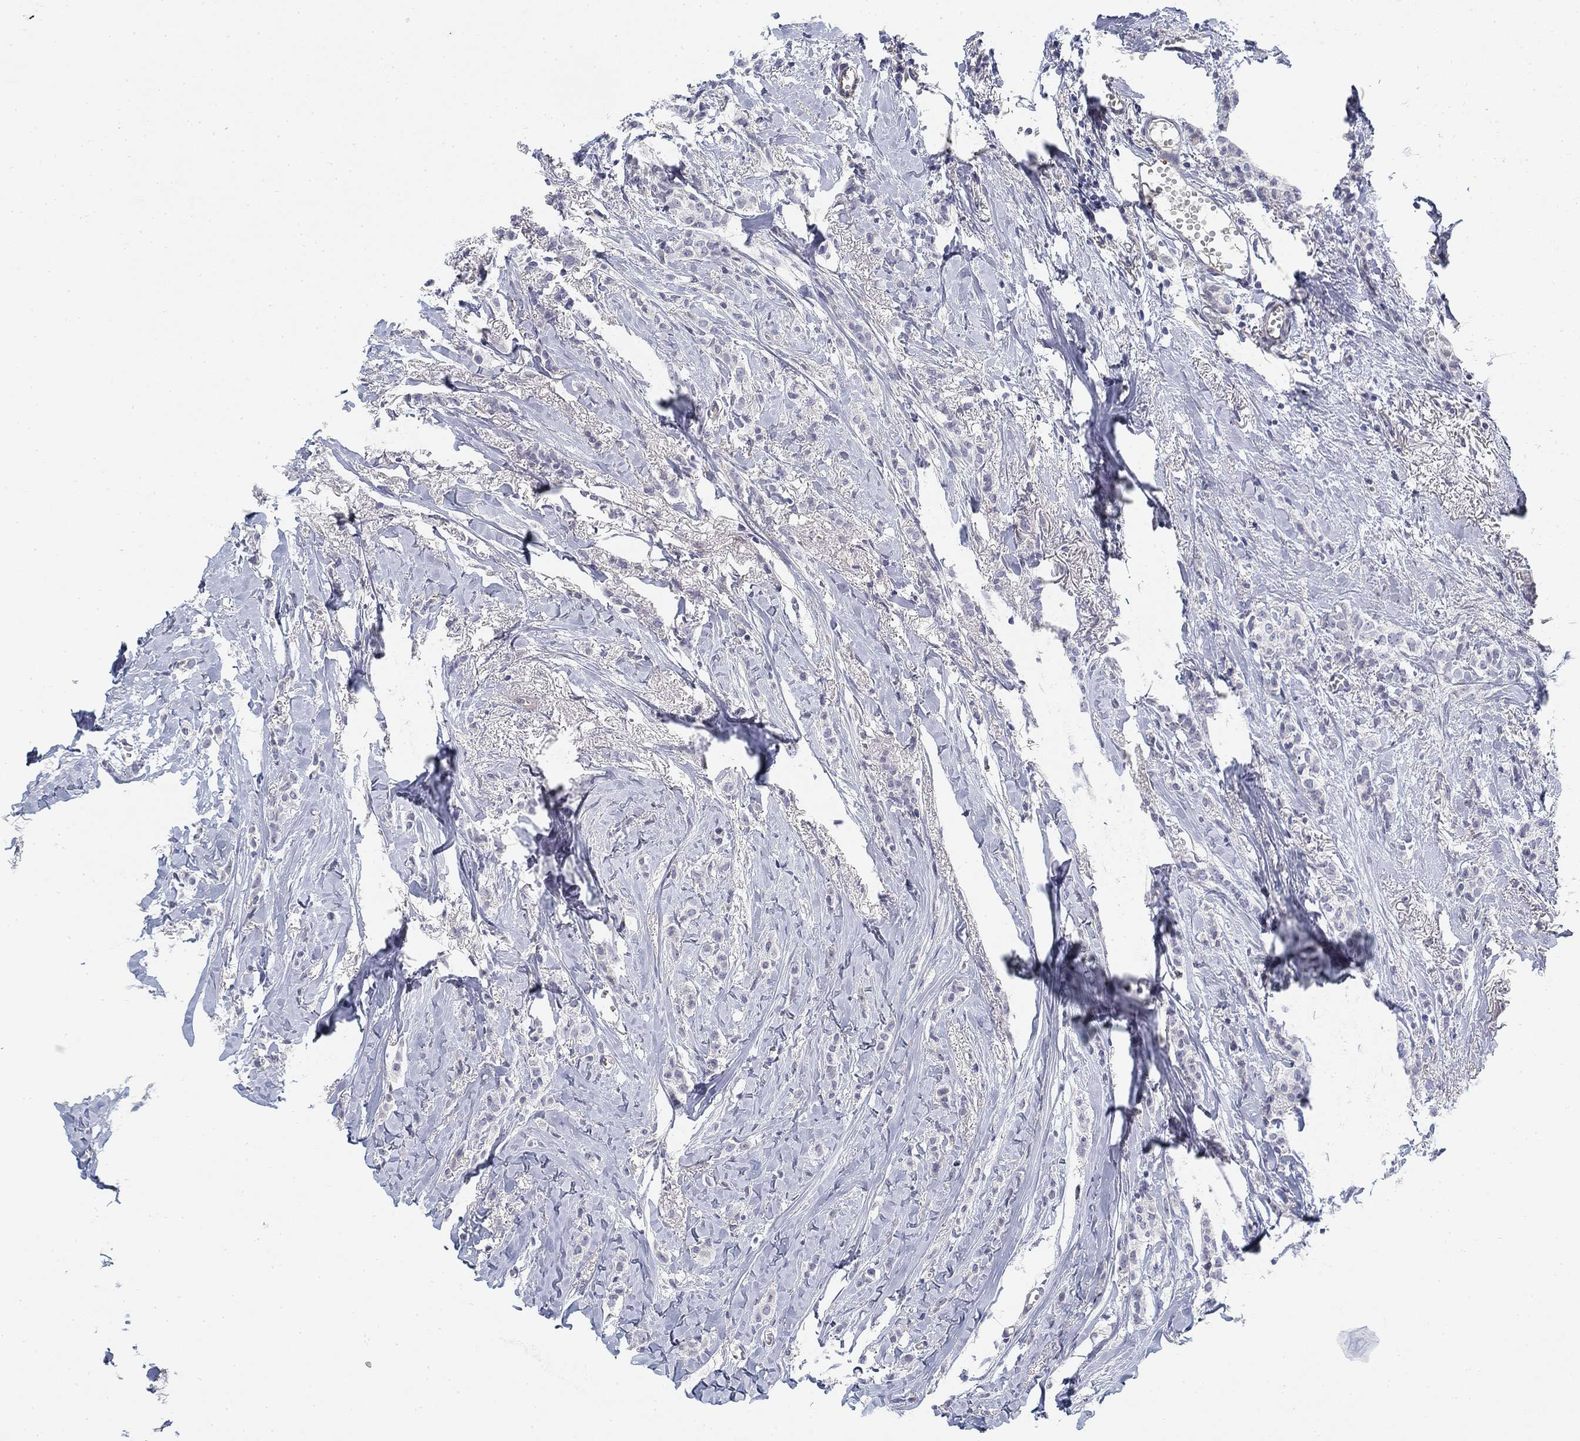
{"staining": {"intensity": "negative", "quantity": "none", "location": "none"}, "tissue": "breast cancer", "cell_type": "Tumor cells", "image_type": "cancer", "snomed": [{"axis": "morphology", "description": "Duct carcinoma"}, {"axis": "topography", "description": "Breast"}], "caption": "High power microscopy photomicrograph of an immunohistochemistry micrograph of breast cancer (invasive ductal carcinoma), revealing no significant expression in tumor cells.", "gene": "SLC2A5", "patient": {"sex": "female", "age": 85}}